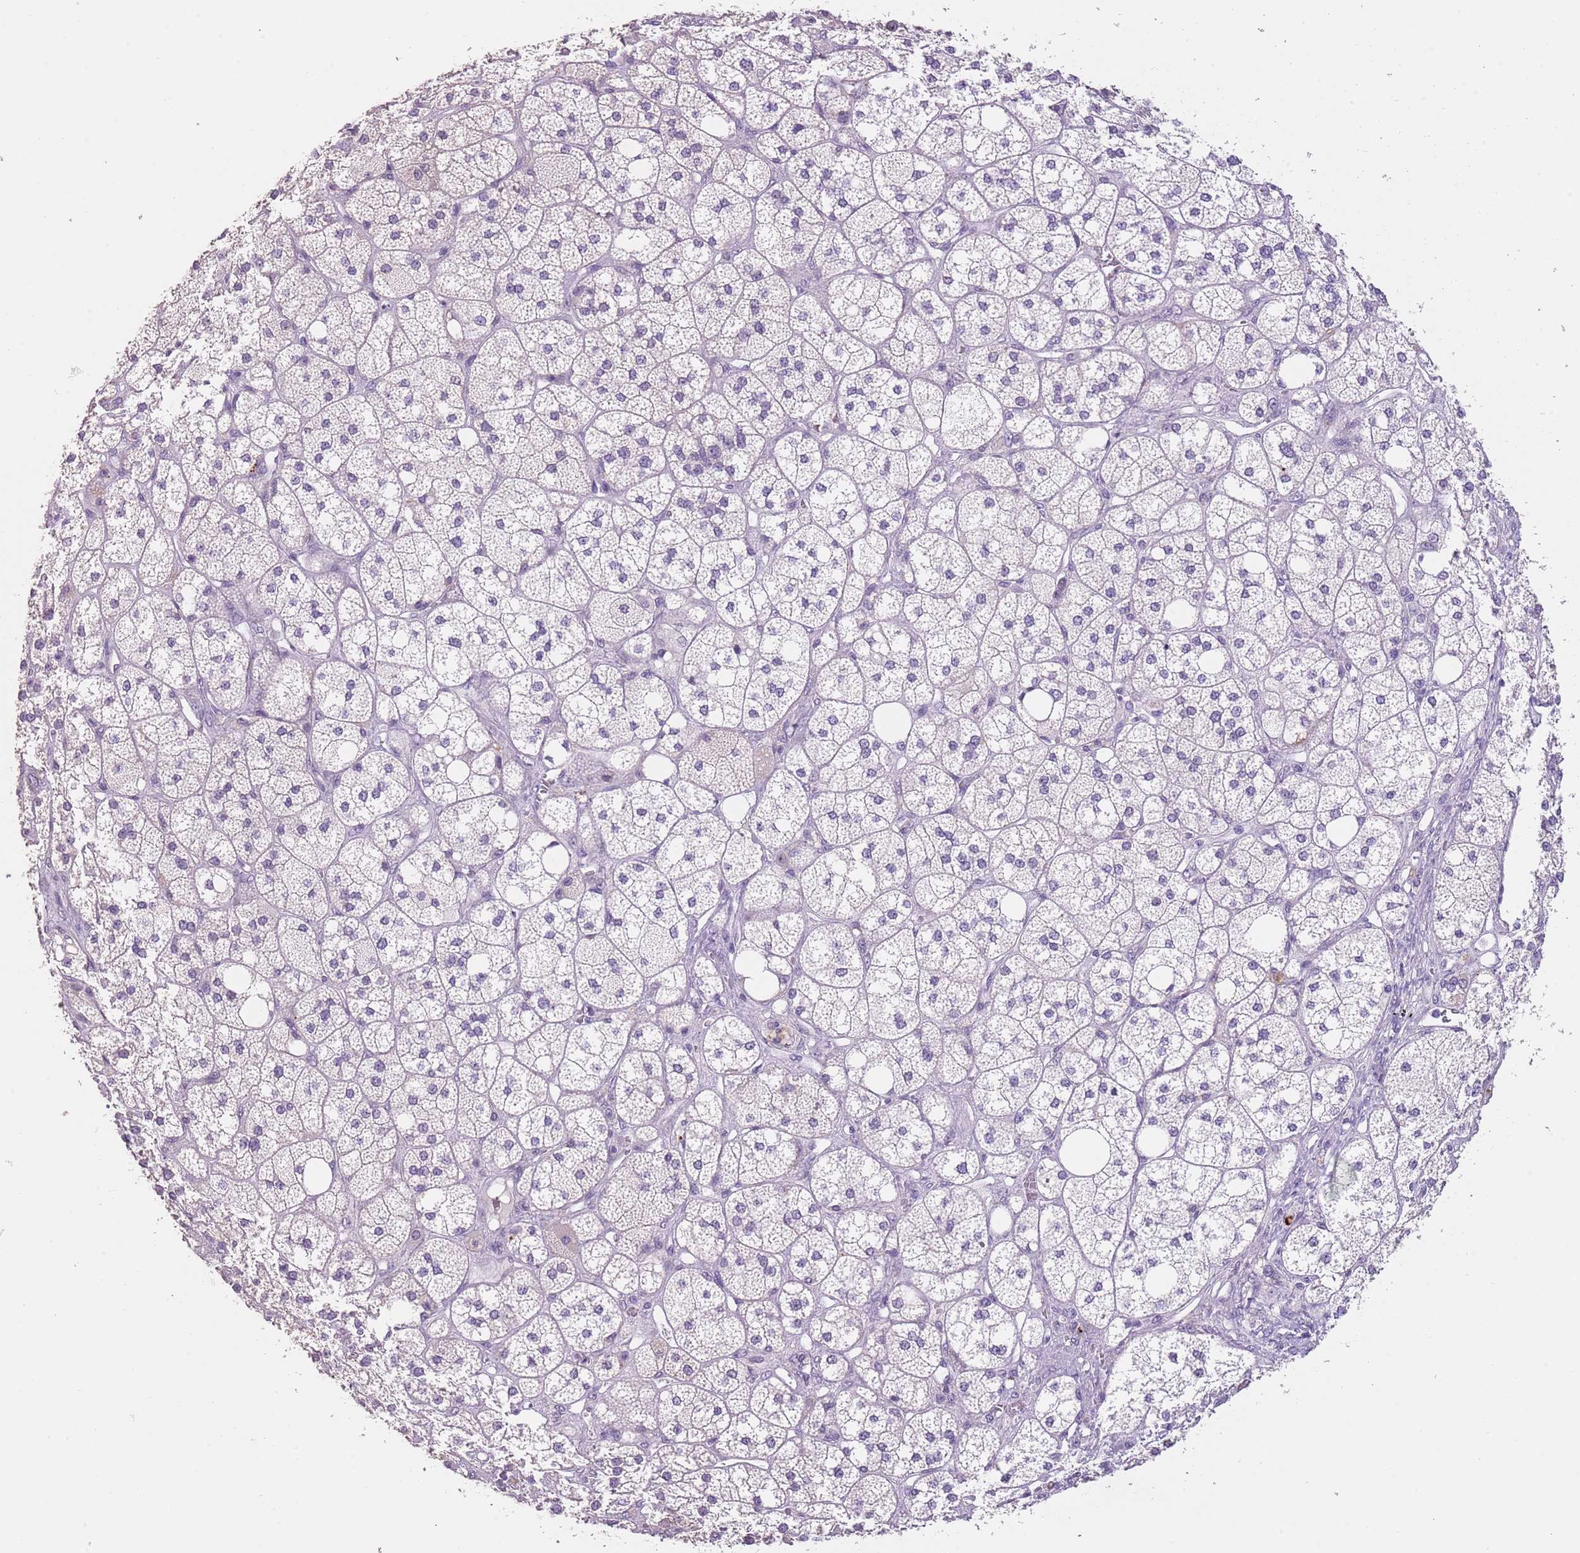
{"staining": {"intensity": "negative", "quantity": "none", "location": "none"}, "tissue": "adrenal gland", "cell_type": "Glandular cells", "image_type": "normal", "snomed": [{"axis": "morphology", "description": "Normal tissue, NOS"}, {"axis": "topography", "description": "Adrenal gland"}], "caption": "Glandular cells show no significant positivity in normal adrenal gland. (DAB (3,3'-diaminobenzidine) immunohistochemistry (IHC) visualized using brightfield microscopy, high magnification).", "gene": "SLC35E3", "patient": {"sex": "male", "age": 61}}